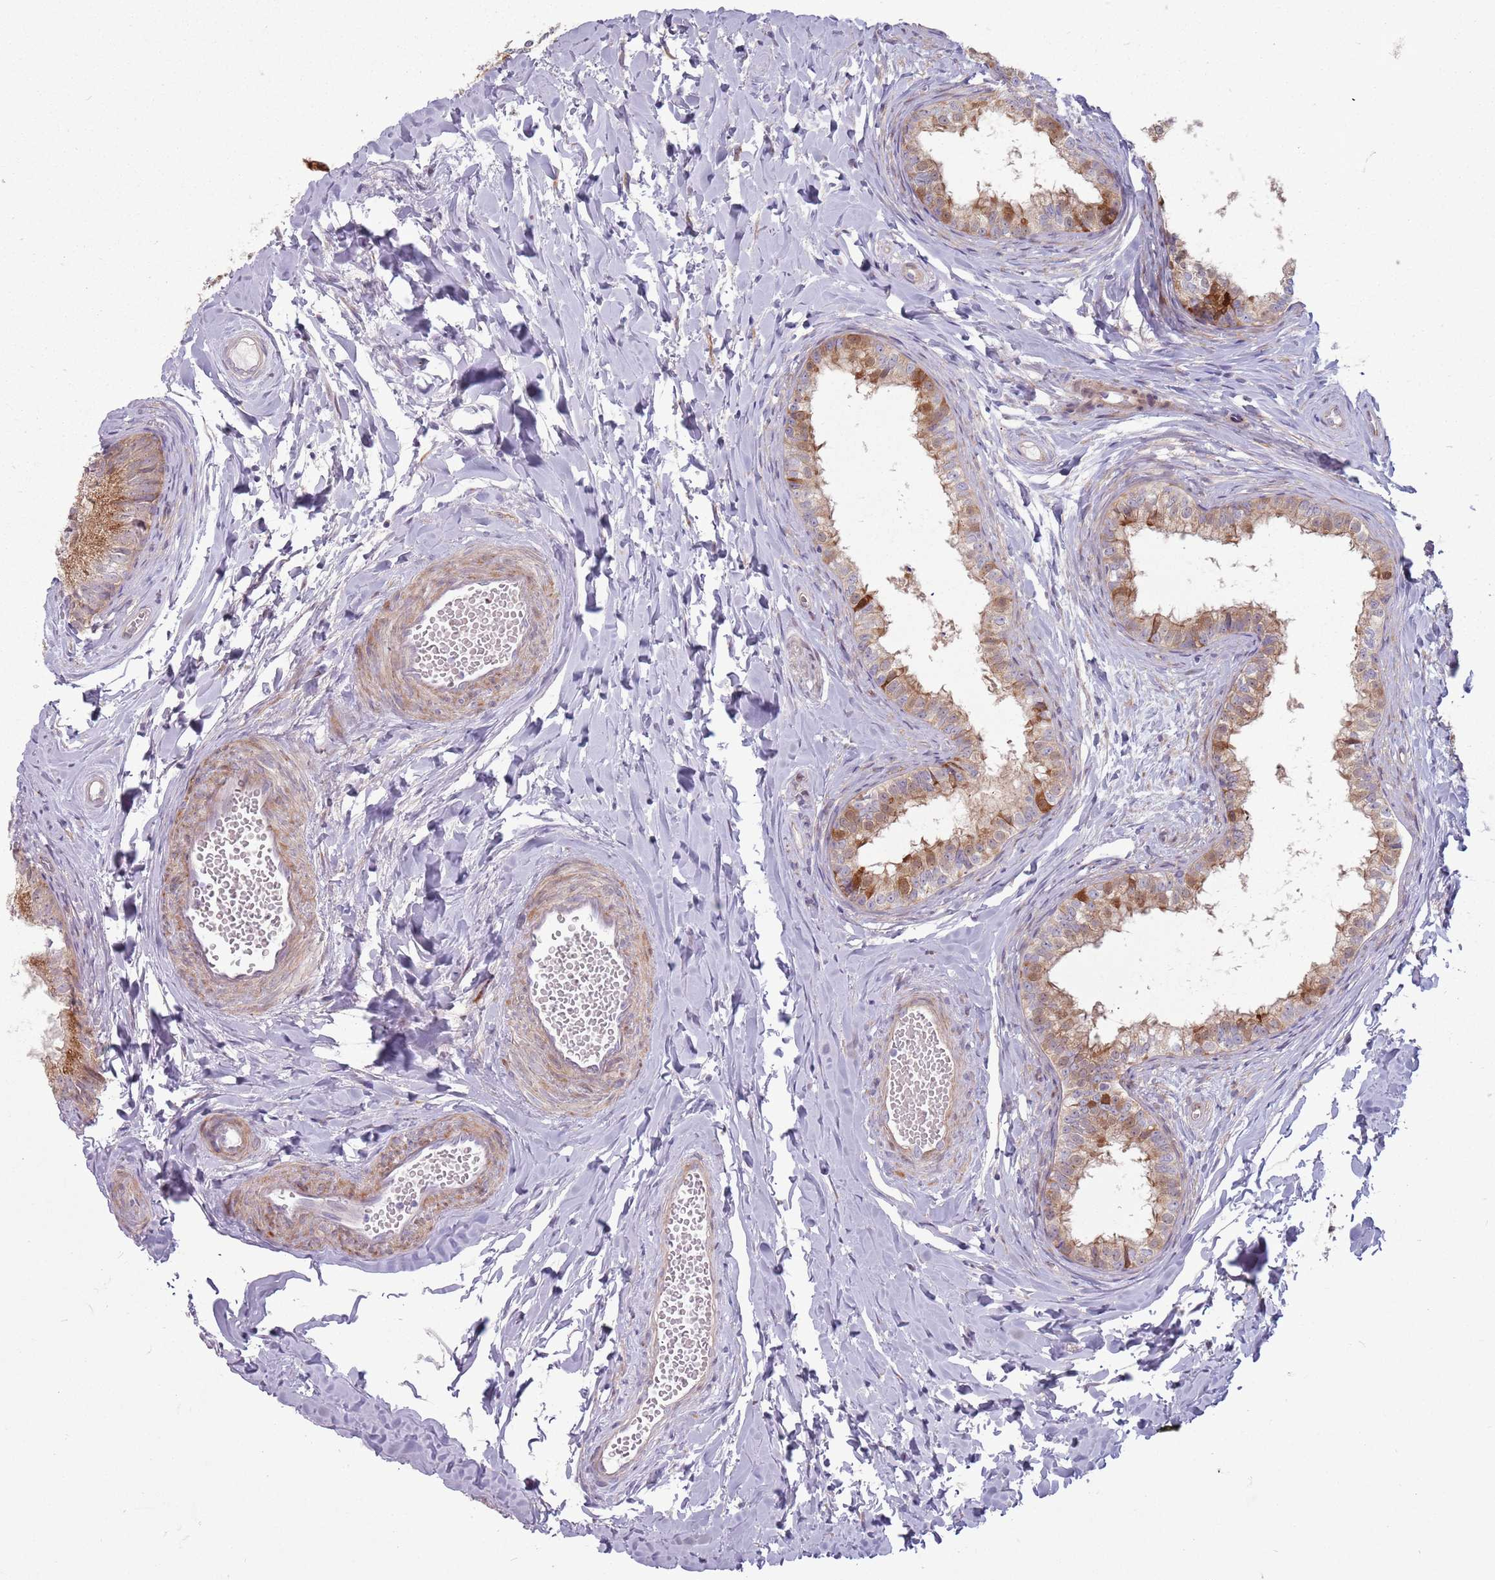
{"staining": {"intensity": "moderate", "quantity": ">75%", "location": "cytoplasmic/membranous"}, "tissue": "epididymis", "cell_type": "Glandular cells", "image_type": "normal", "snomed": [{"axis": "morphology", "description": "Normal tissue, NOS"}, {"axis": "topography", "description": "Epididymis"}], "caption": "The image exhibits staining of unremarkable epididymis, revealing moderate cytoplasmic/membranous protein expression (brown color) within glandular cells.", "gene": "CCDC150", "patient": {"sex": "male", "age": 34}}